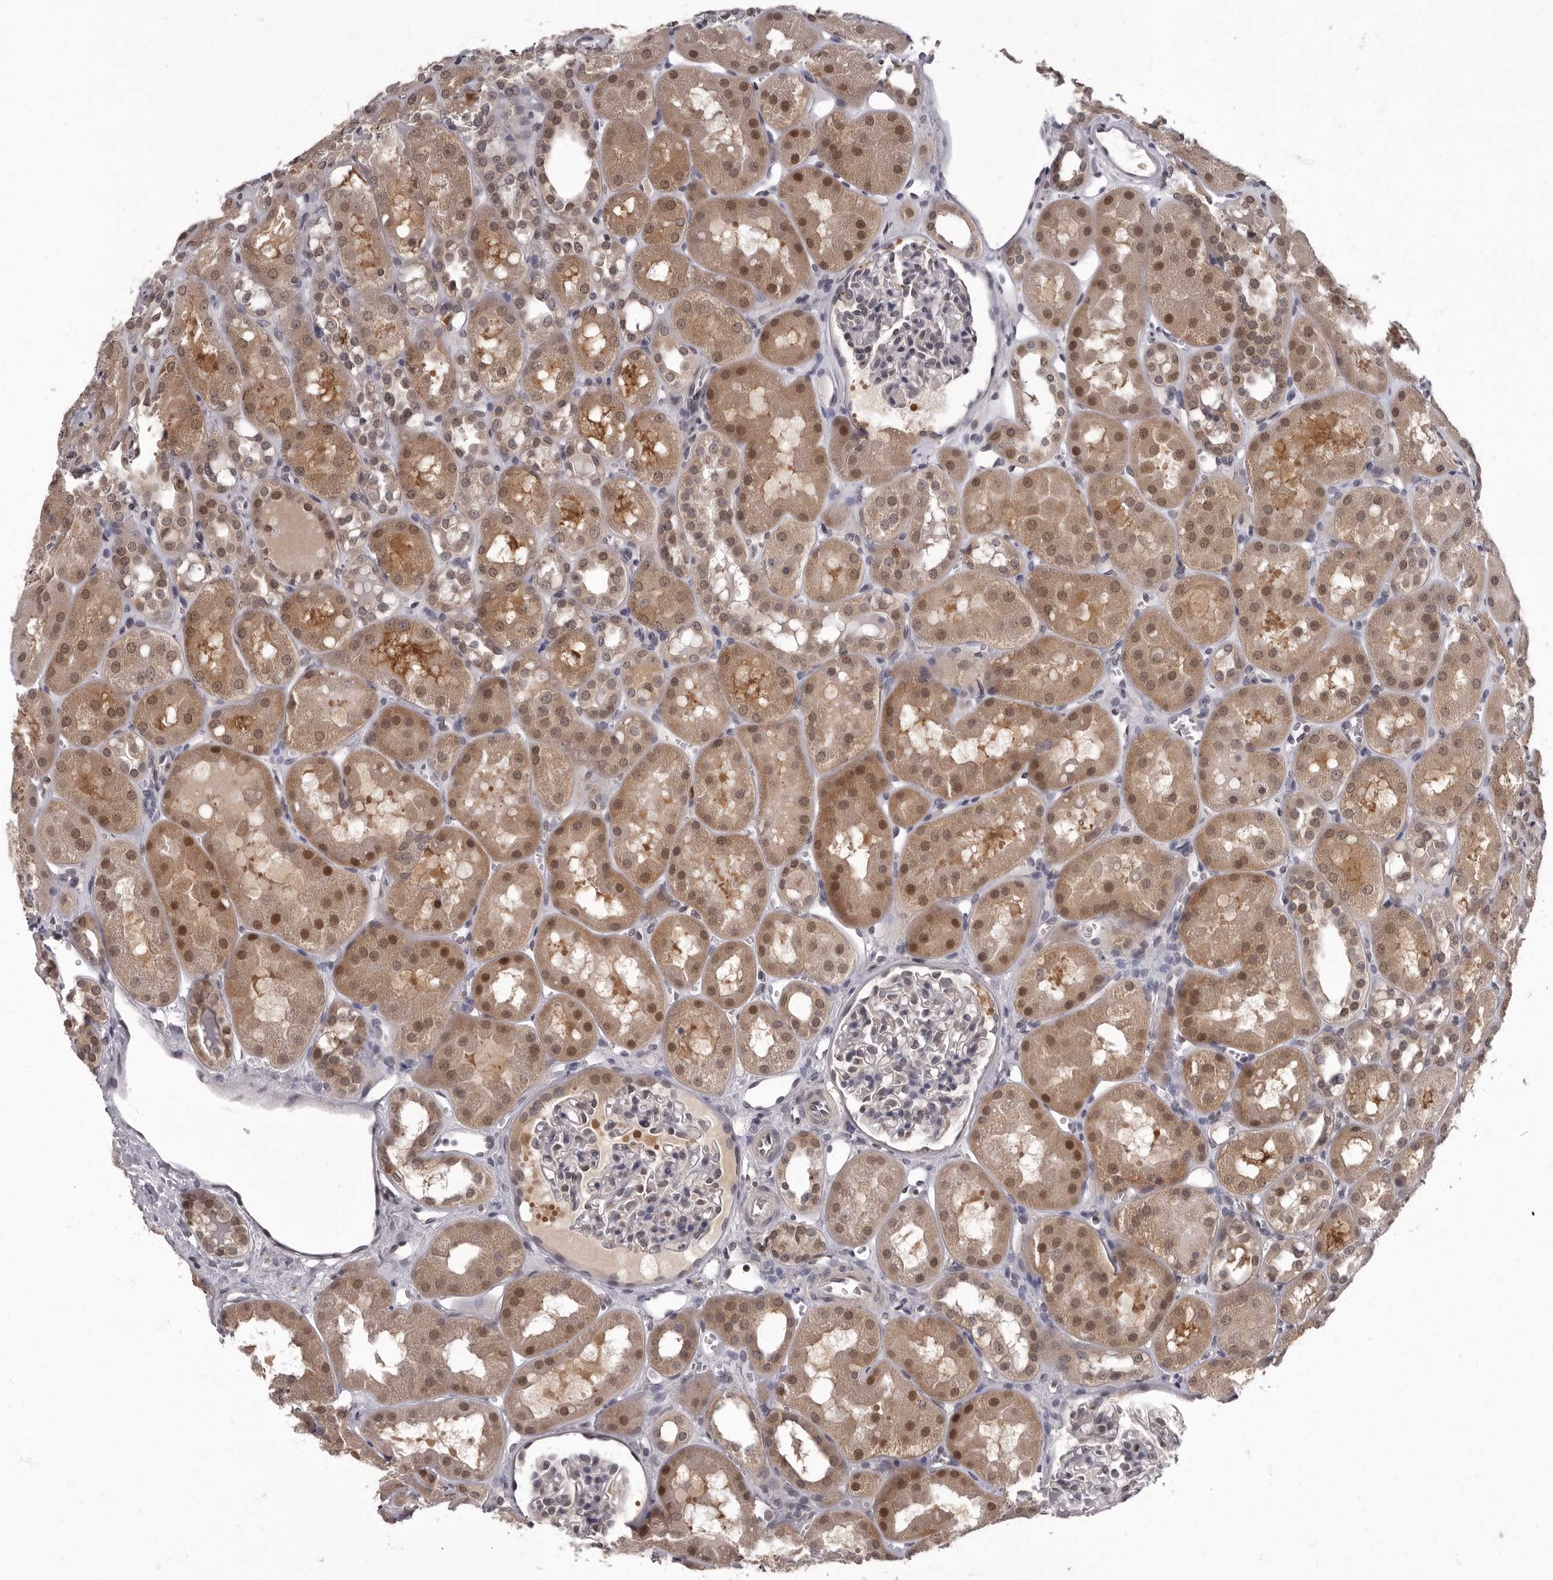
{"staining": {"intensity": "moderate", "quantity": "<25%", "location": "nuclear"}, "tissue": "kidney", "cell_type": "Cells in glomeruli", "image_type": "normal", "snomed": [{"axis": "morphology", "description": "Normal tissue, NOS"}, {"axis": "topography", "description": "Kidney"}], "caption": "A high-resolution image shows IHC staining of benign kidney, which shows moderate nuclear staining in approximately <25% of cells in glomeruli.", "gene": "C1orf50", "patient": {"sex": "male", "age": 16}}